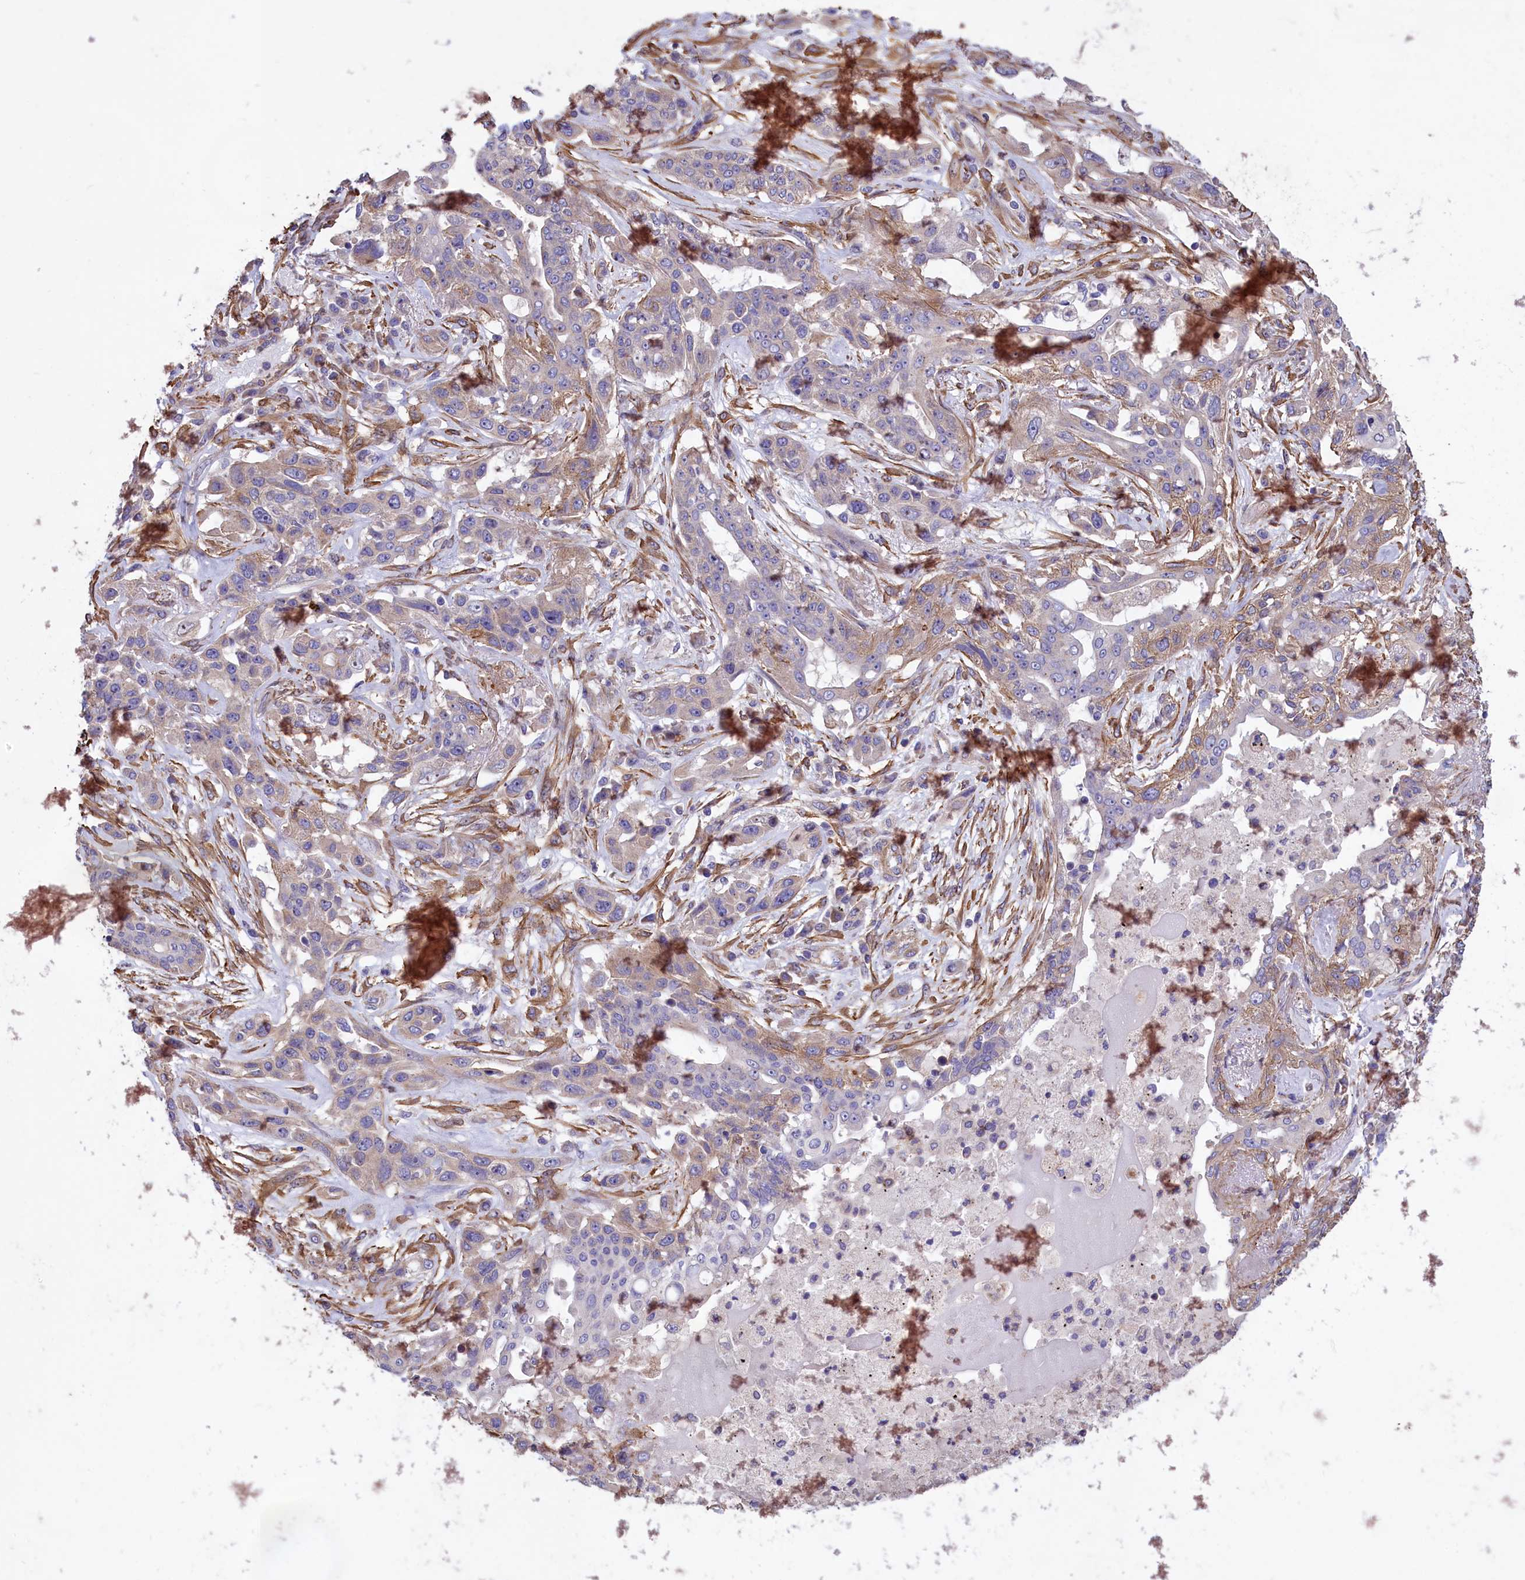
{"staining": {"intensity": "weak", "quantity": "<25%", "location": "cytoplasmic/membranous"}, "tissue": "lung cancer", "cell_type": "Tumor cells", "image_type": "cancer", "snomed": [{"axis": "morphology", "description": "Squamous cell carcinoma, NOS"}, {"axis": "topography", "description": "Lung"}], "caption": "Immunohistochemistry (IHC) photomicrograph of neoplastic tissue: squamous cell carcinoma (lung) stained with DAB (3,3'-diaminobenzidine) shows no significant protein expression in tumor cells.", "gene": "AMDHD2", "patient": {"sex": "female", "age": 70}}